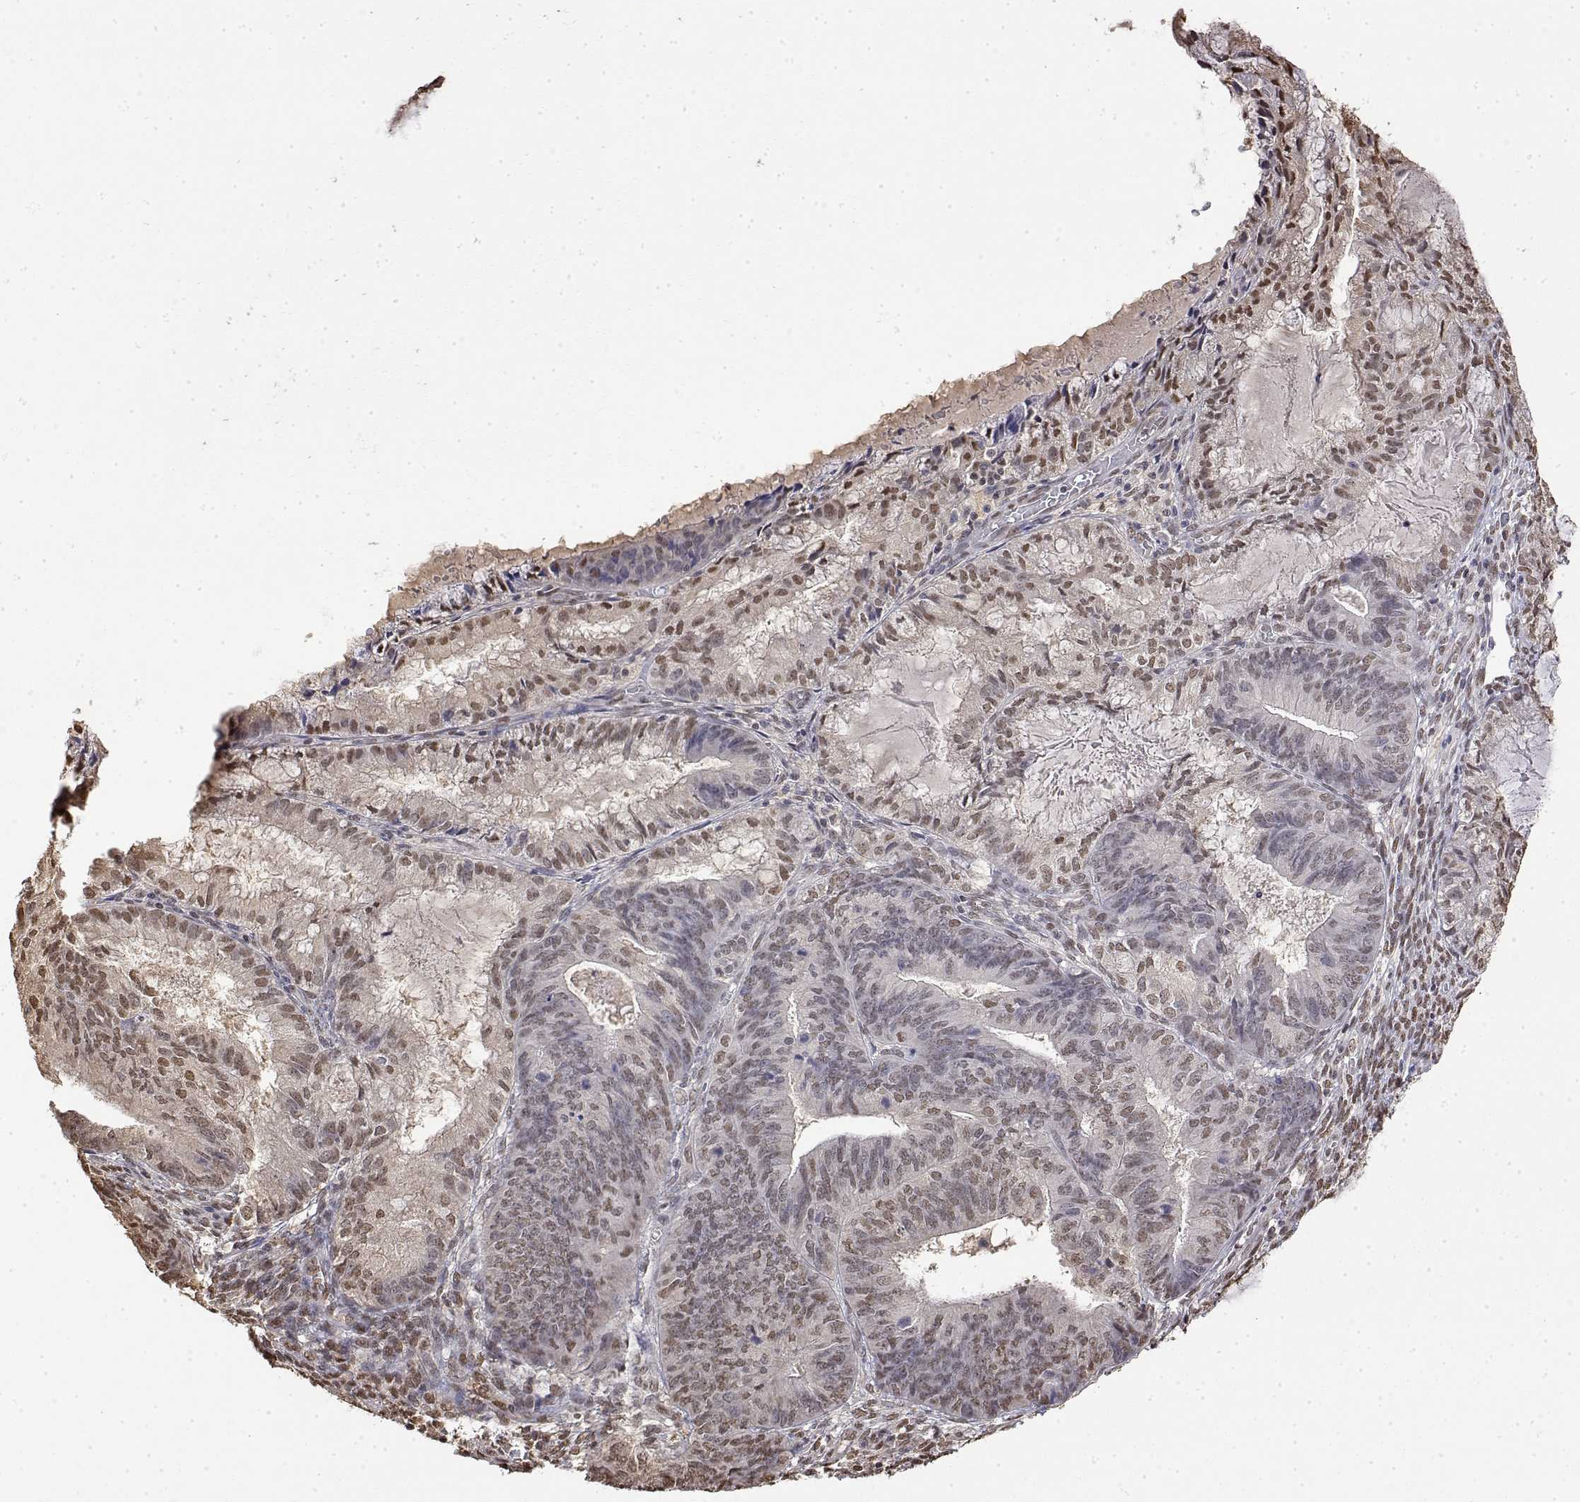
{"staining": {"intensity": "moderate", "quantity": ">75%", "location": "nuclear"}, "tissue": "endometrial cancer", "cell_type": "Tumor cells", "image_type": "cancer", "snomed": [{"axis": "morphology", "description": "Adenocarcinoma, NOS"}, {"axis": "topography", "description": "Endometrium"}], "caption": "Moderate nuclear protein expression is present in about >75% of tumor cells in endometrial cancer. (Brightfield microscopy of DAB IHC at high magnification).", "gene": "TPI1", "patient": {"sex": "female", "age": 86}}